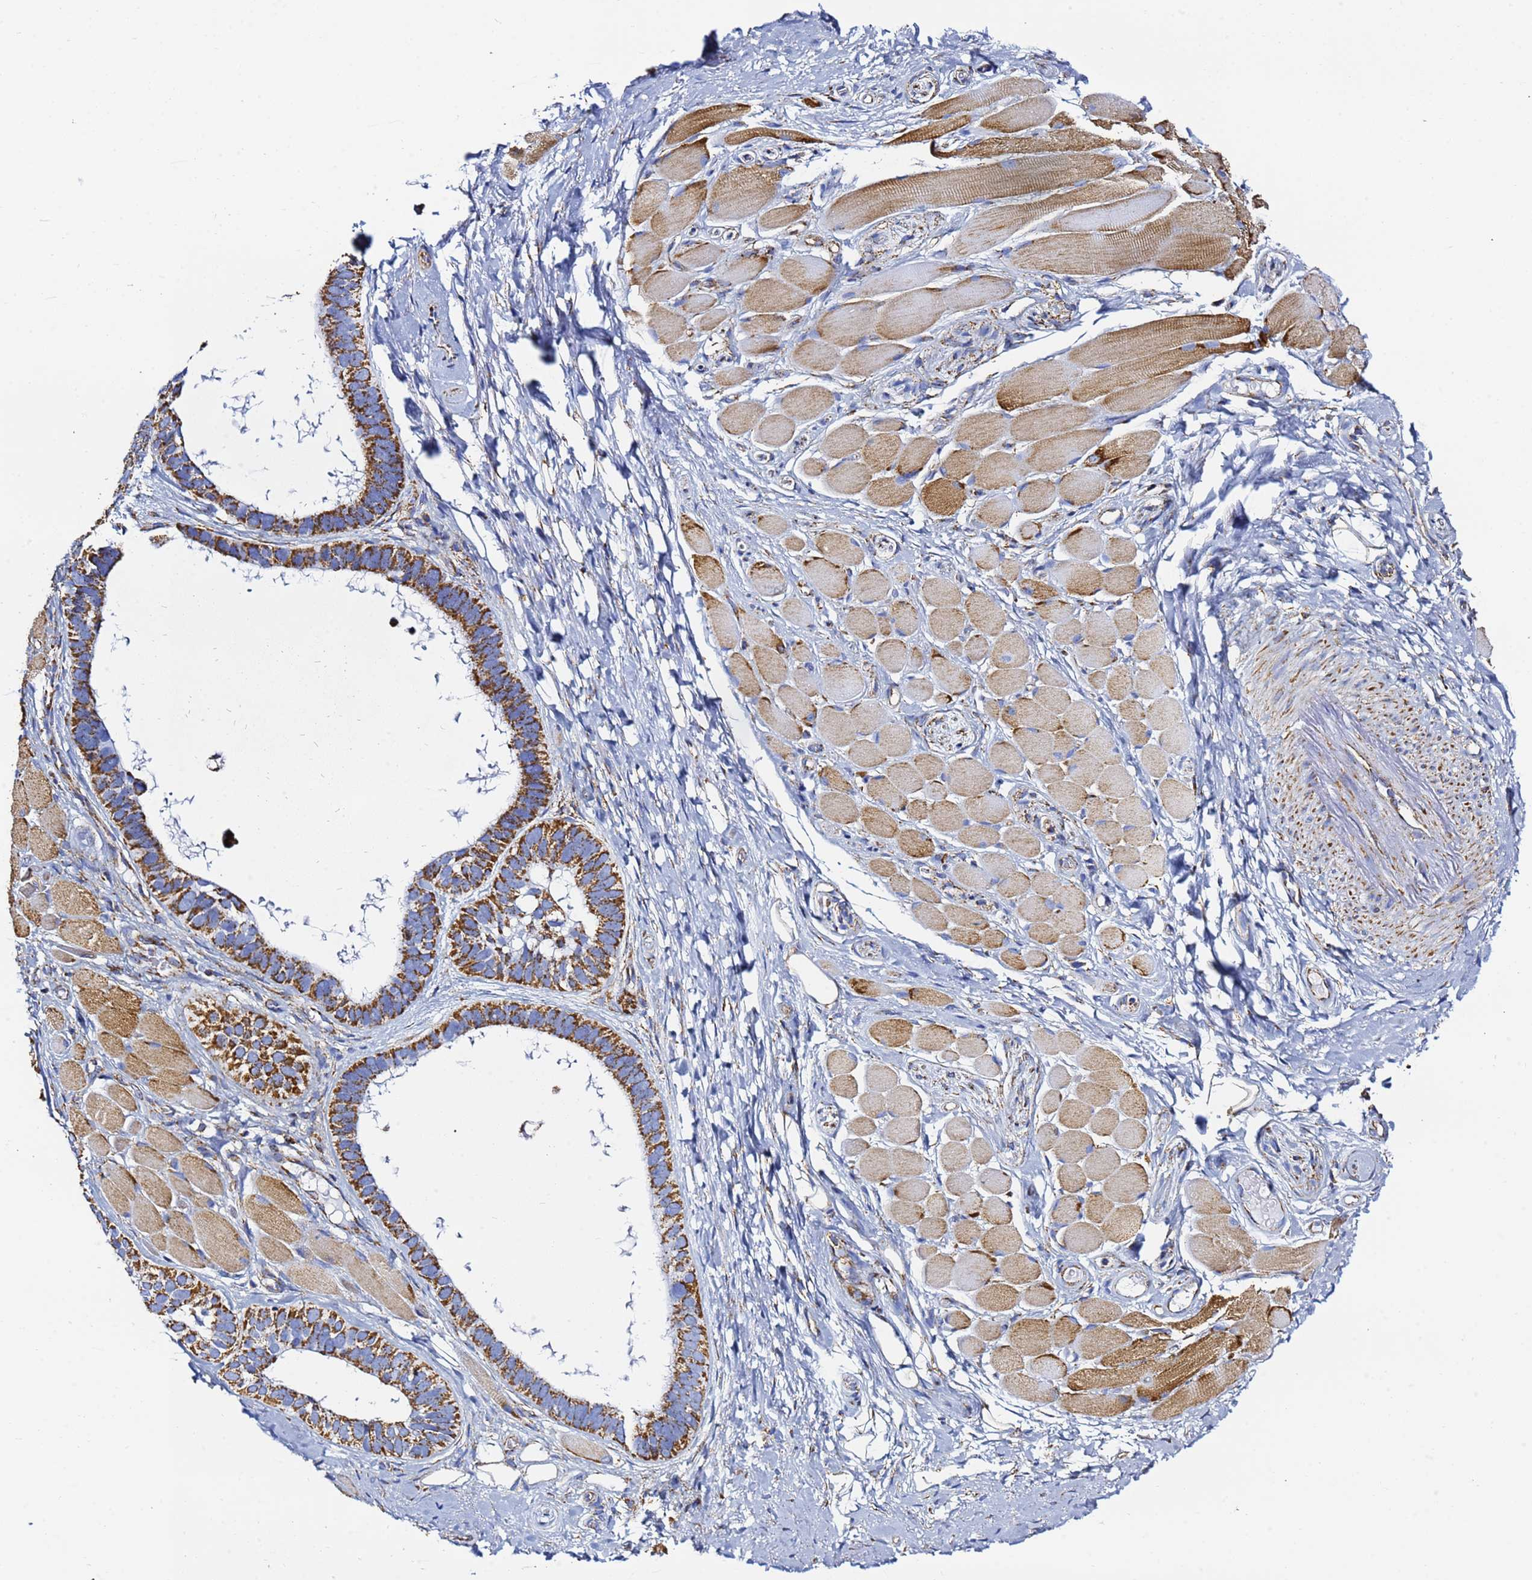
{"staining": {"intensity": "strong", "quantity": ">75%", "location": "cytoplasmic/membranous"}, "tissue": "skin cancer", "cell_type": "Tumor cells", "image_type": "cancer", "snomed": [{"axis": "morphology", "description": "Basal cell carcinoma"}, {"axis": "topography", "description": "Skin"}], "caption": "Human skin cancer (basal cell carcinoma) stained for a protein (brown) reveals strong cytoplasmic/membranous positive staining in about >75% of tumor cells.", "gene": "PHB2", "patient": {"sex": "male", "age": 62}}